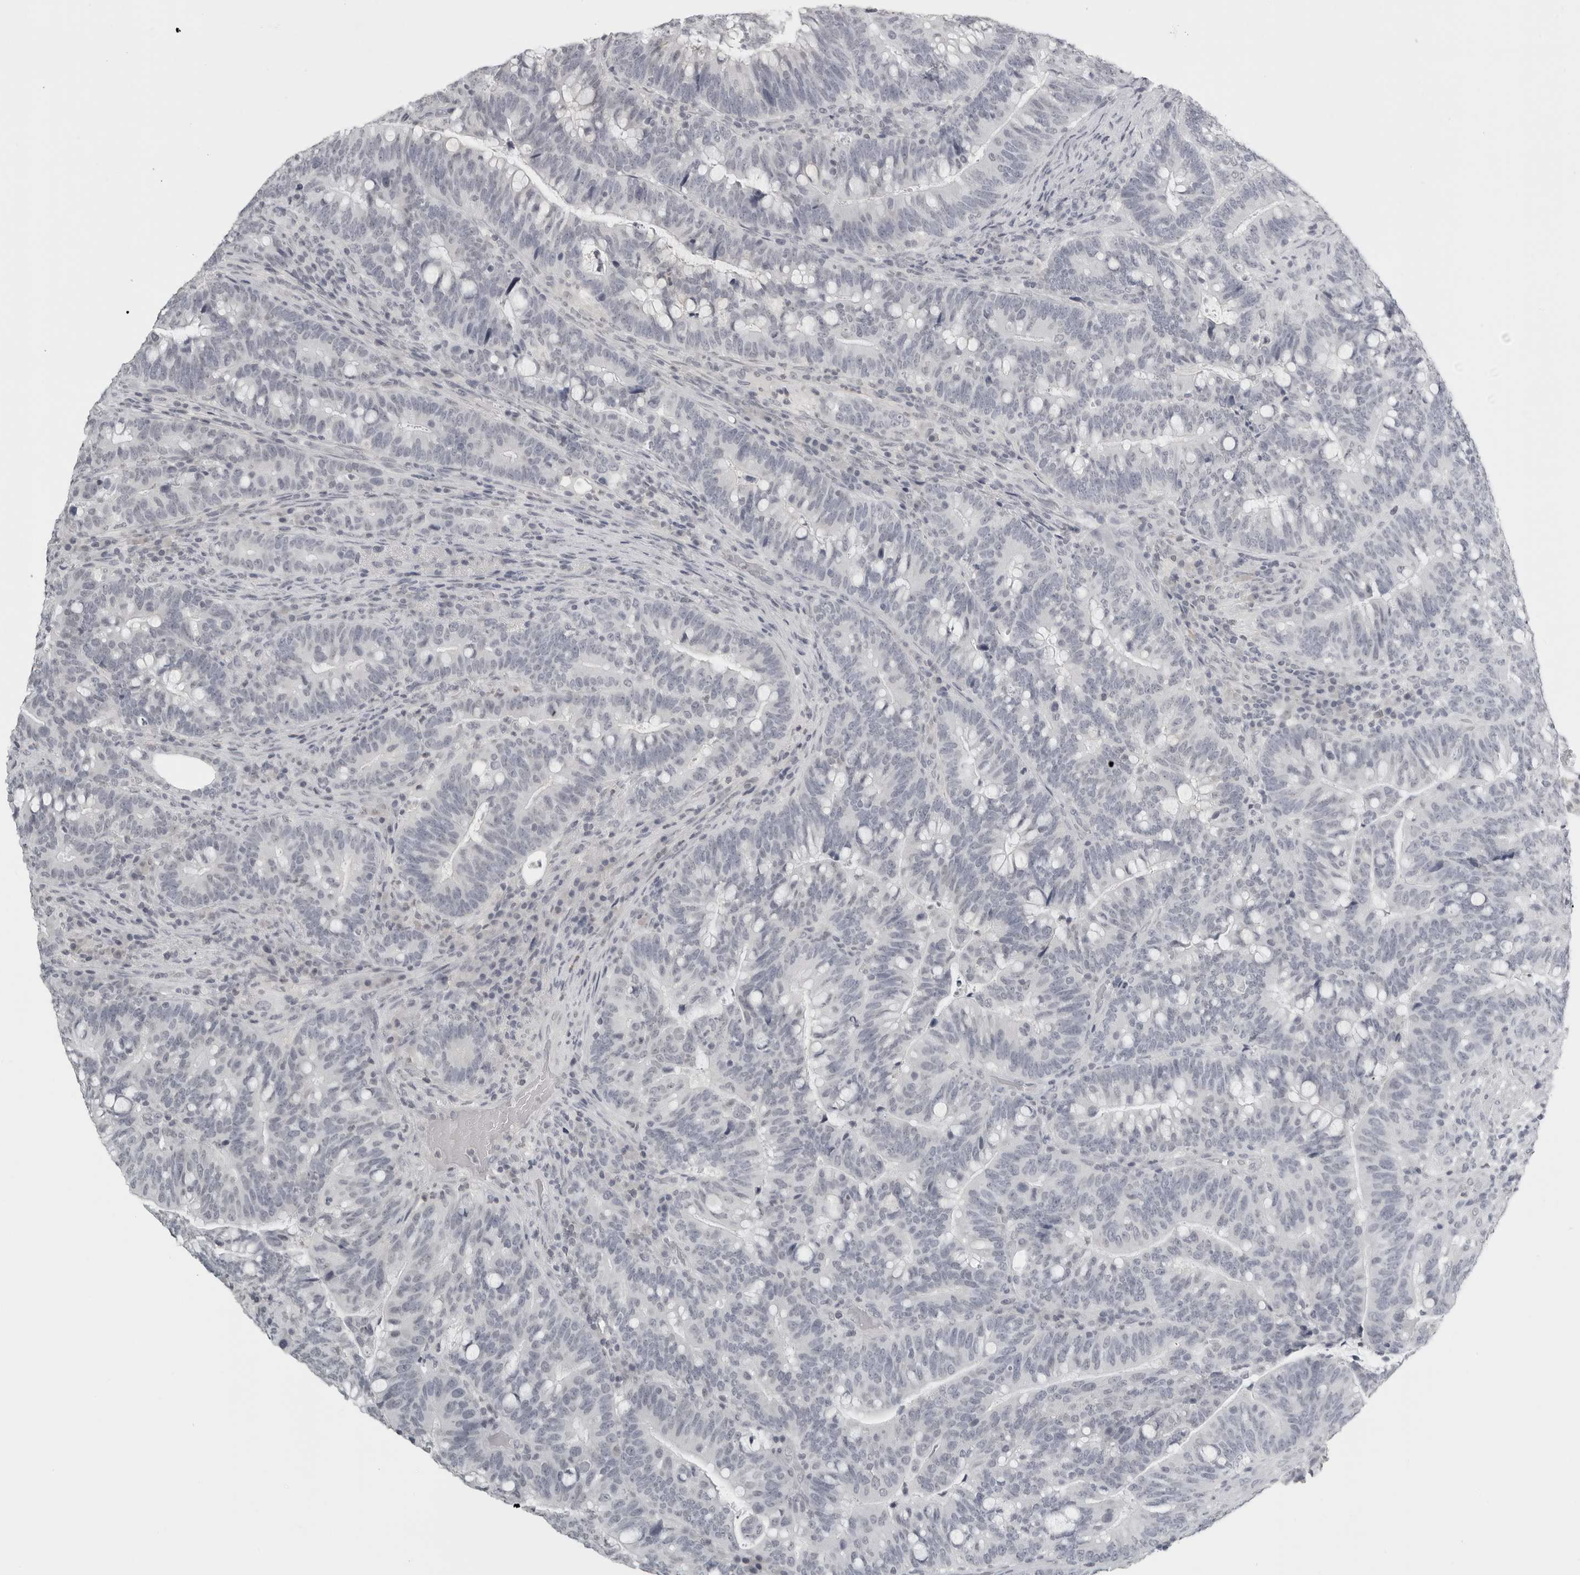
{"staining": {"intensity": "negative", "quantity": "none", "location": "none"}, "tissue": "colorectal cancer", "cell_type": "Tumor cells", "image_type": "cancer", "snomed": [{"axis": "morphology", "description": "Adenocarcinoma, NOS"}, {"axis": "topography", "description": "Colon"}], "caption": "There is no significant staining in tumor cells of colorectal cancer.", "gene": "BPIFA1", "patient": {"sex": "female", "age": 66}}